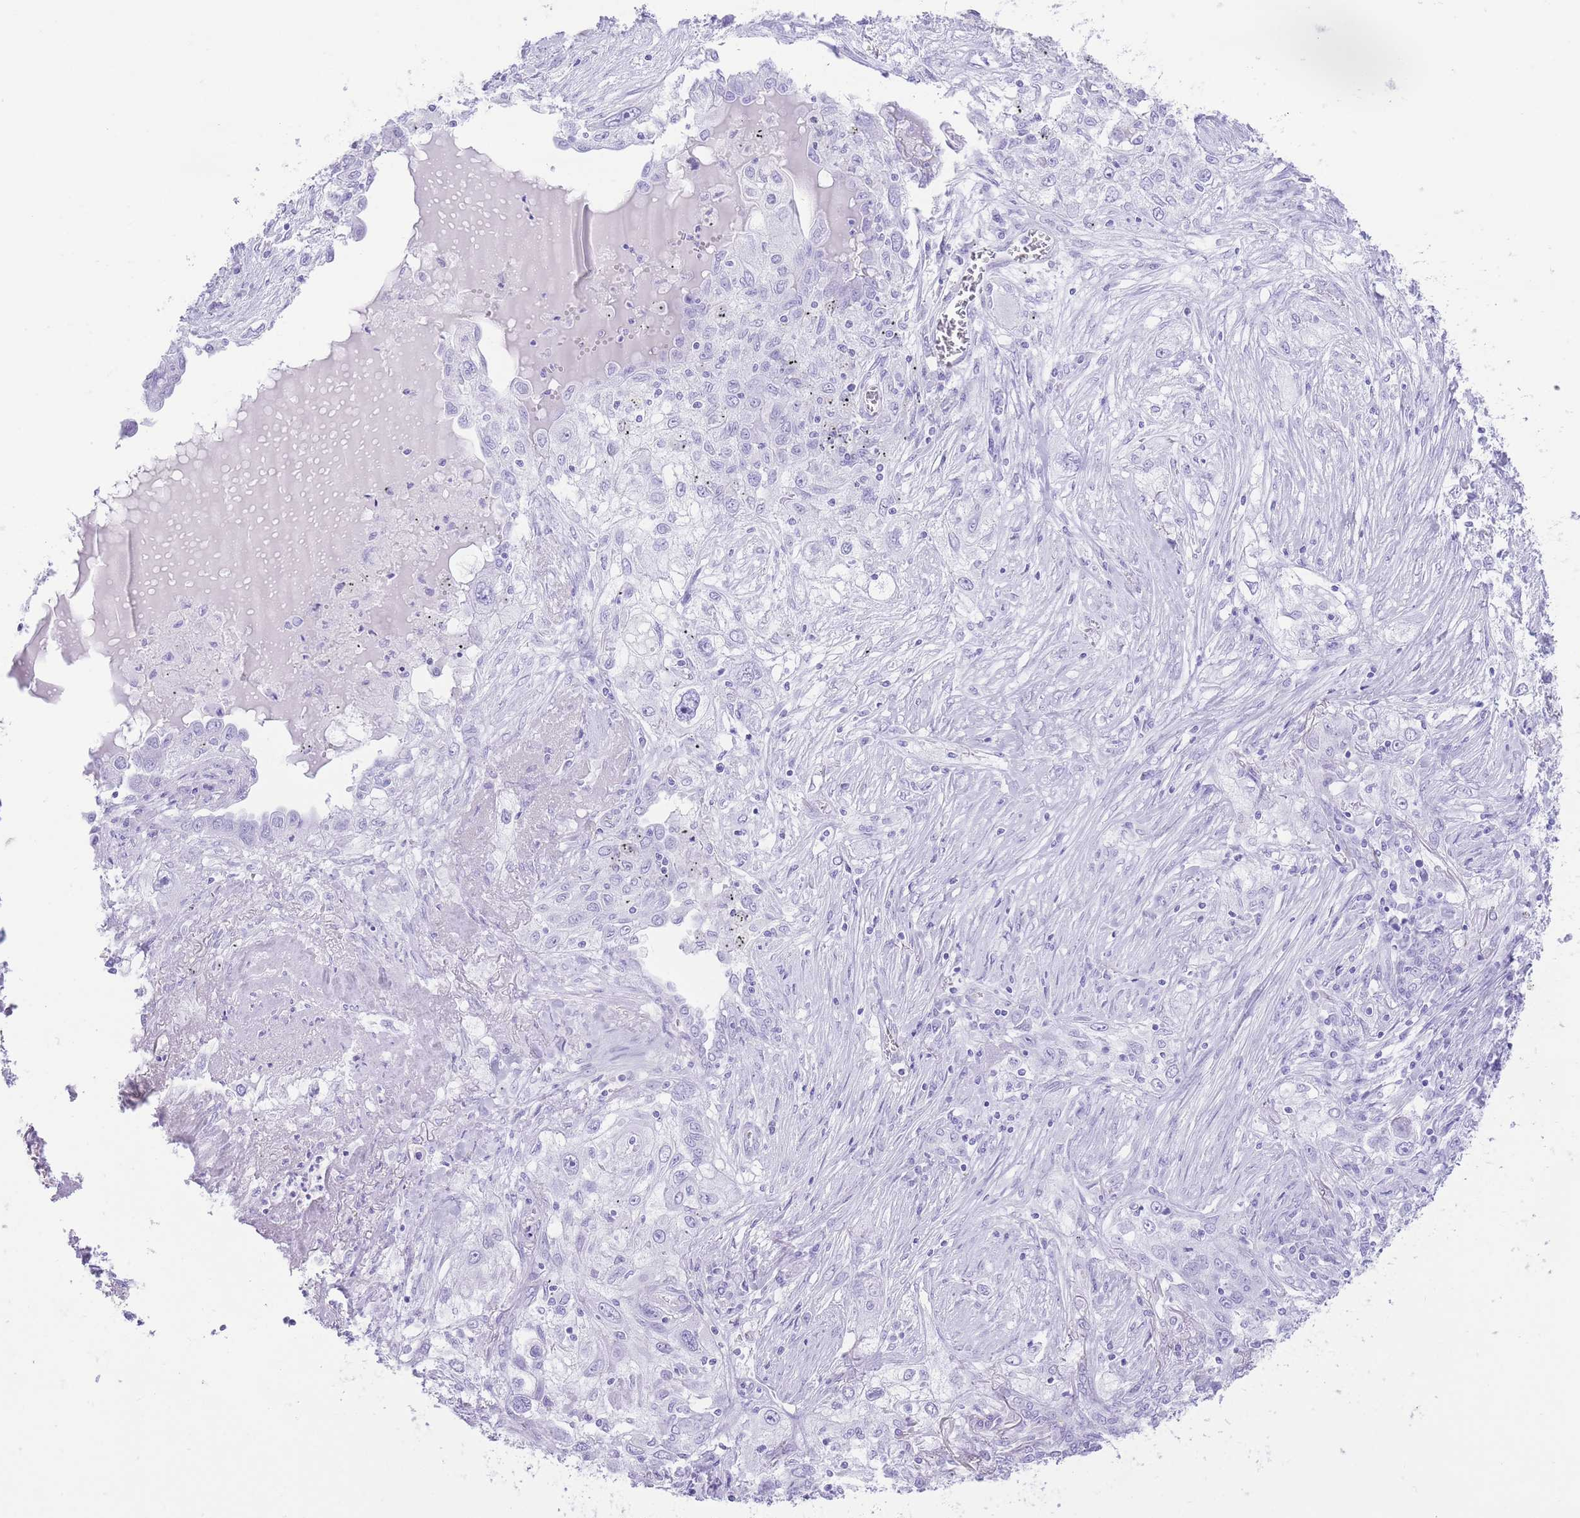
{"staining": {"intensity": "negative", "quantity": "none", "location": "none"}, "tissue": "lung cancer", "cell_type": "Tumor cells", "image_type": "cancer", "snomed": [{"axis": "morphology", "description": "Squamous cell carcinoma, NOS"}, {"axis": "topography", "description": "Lung"}], "caption": "IHC image of human squamous cell carcinoma (lung) stained for a protein (brown), which reveals no positivity in tumor cells. (Immunohistochemistry (ihc), brightfield microscopy, high magnification).", "gene": "ELOA2", "patient": {"sex": "female", "age": 69}}